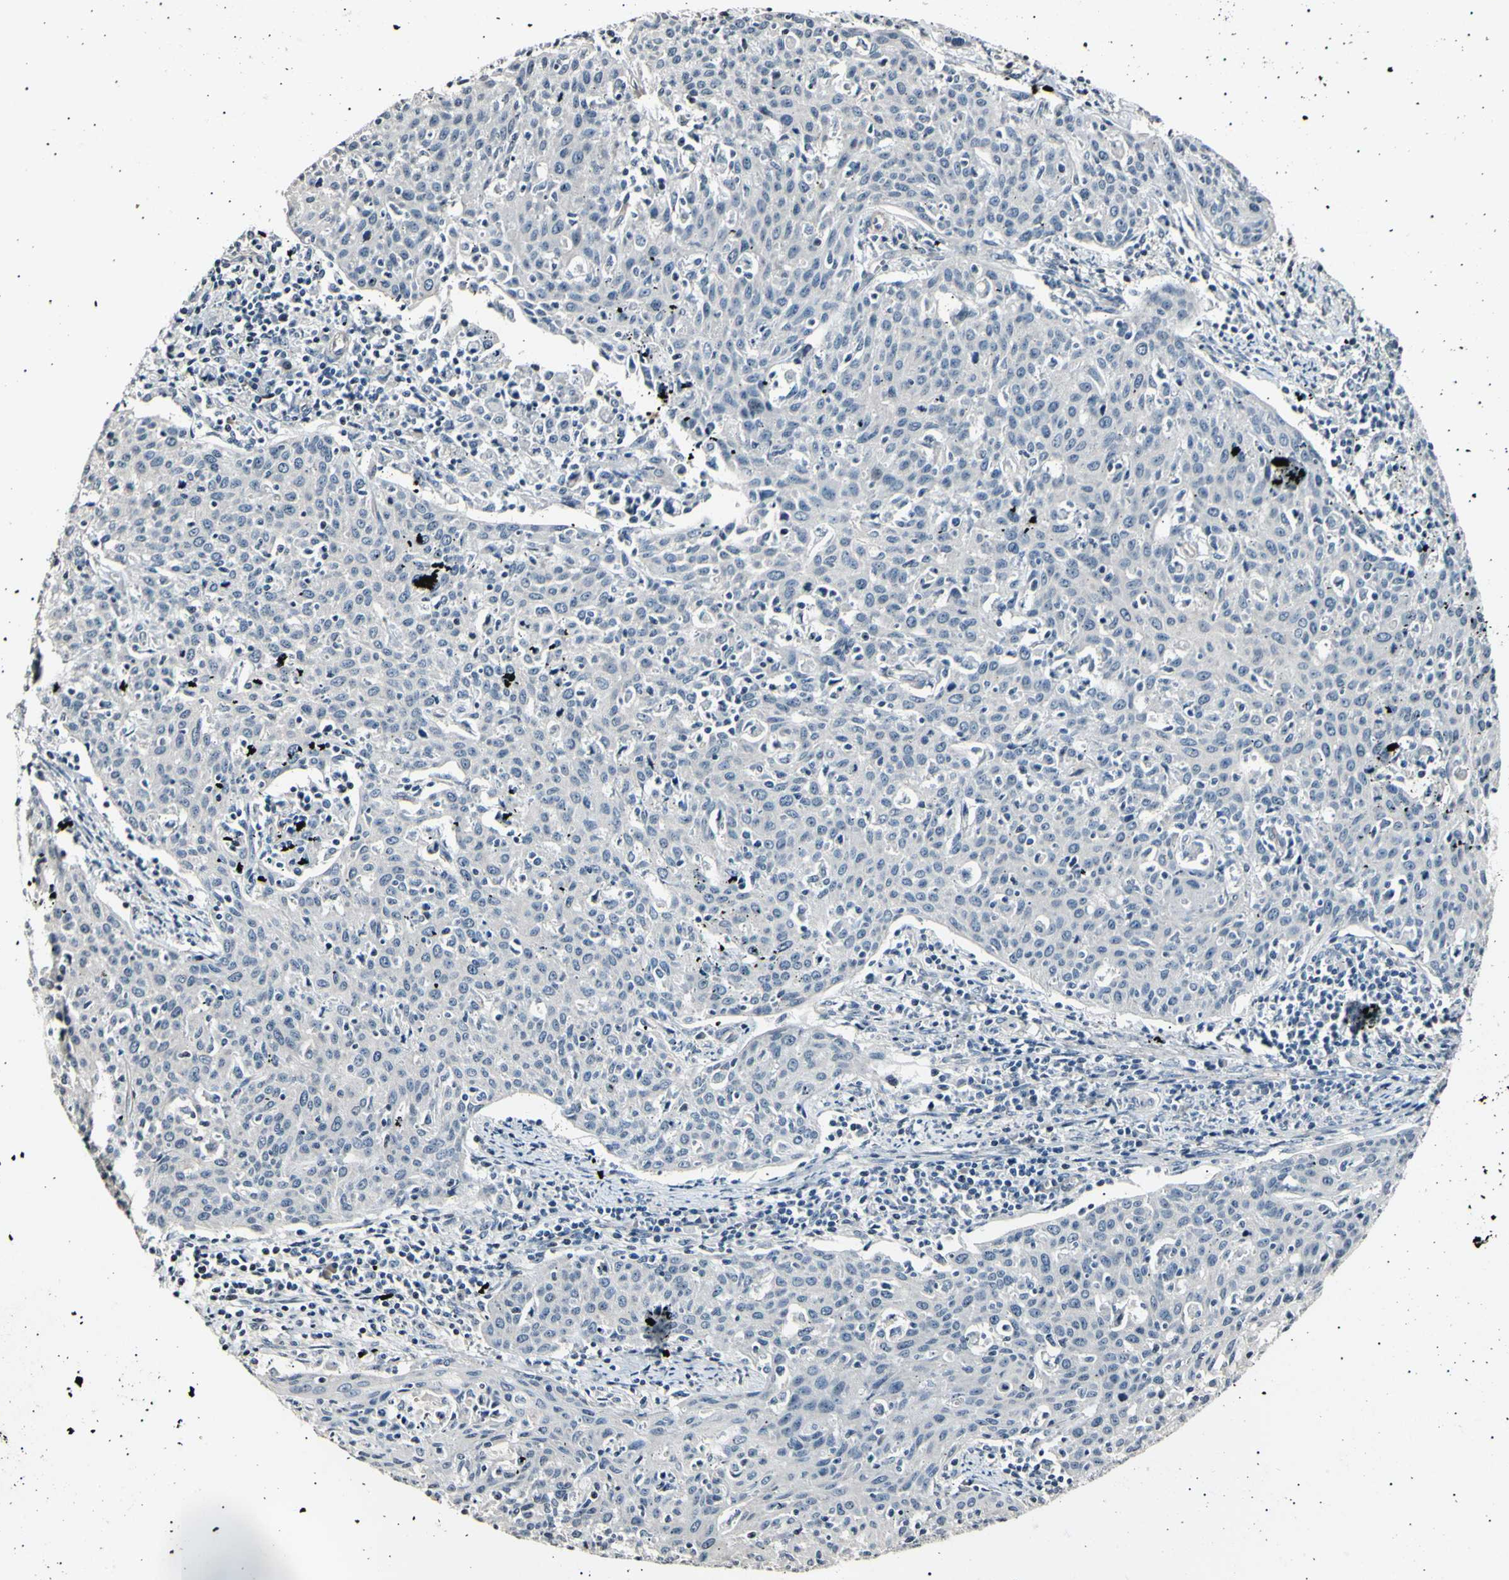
{"staining": {"intensity": "negative", "quantity": "none", "location": "none"}, "tissue": "cervical cancer", "cell_type": "Tumor cells", "image_type": "cancer", "snomed": [{"axis": "morphology", "description": "Squamous cell carcinoma, NOS"}, {"axis": "topography", "description": "Cervix"}], "caption": "The image demonstrates no staining of tumor cells in cervical squamous cell carcinoma.", "gene": "AK1", "patient": {"sex": "female", "age": 38}}